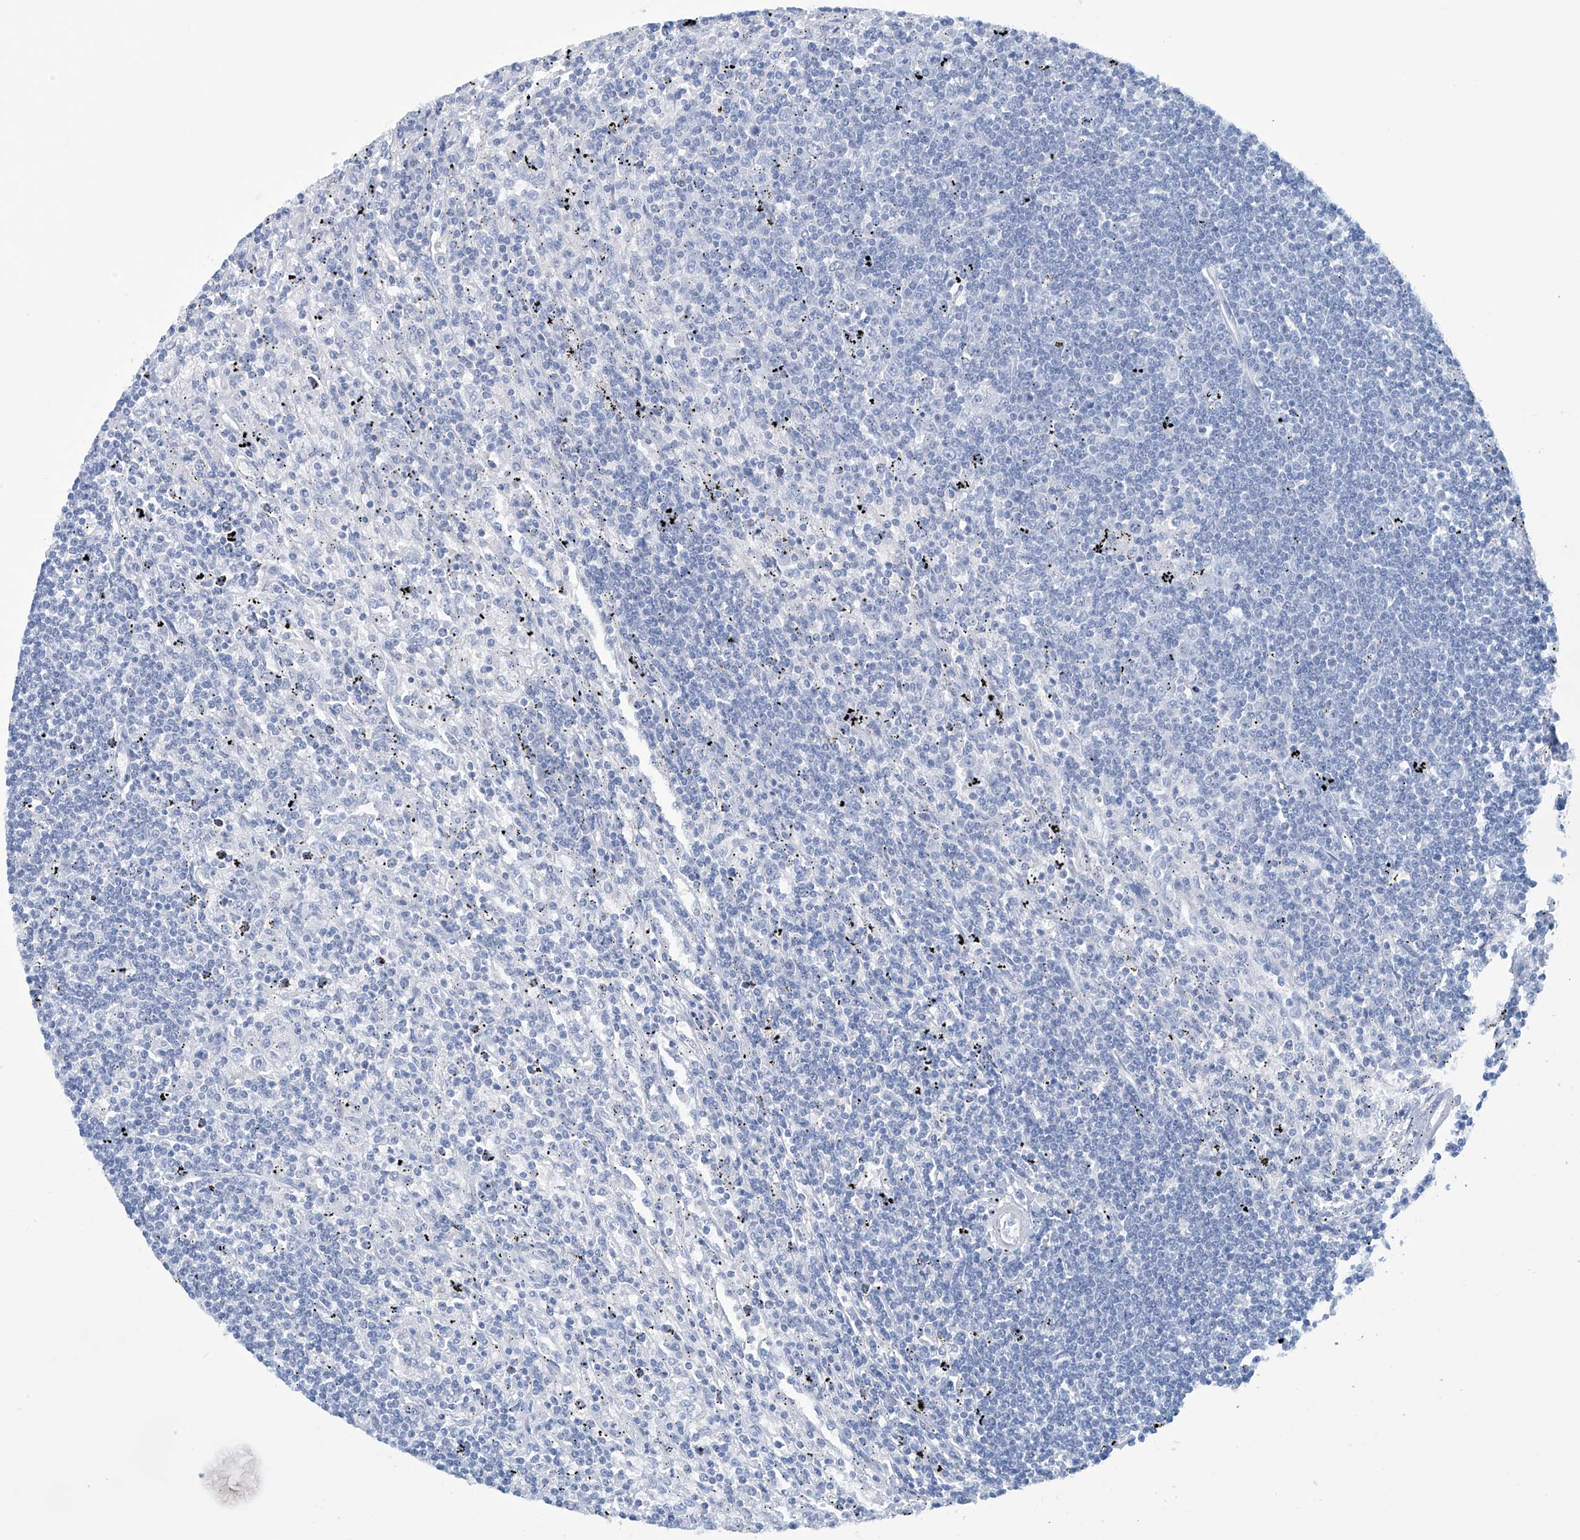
{"staining": {"intensity": "negative", "quantity": "none", "location": "none"}, "tissue": "lymphoma", "cell_type": "Tumor cells", "image_type": "cancer", "snomed": [{"axis": "morphology", "description": "Malignant lymphoma, non-Hodgkin's type, Low grade"}, {"axis": "topography", "description": "Spleen"}], "caption": "Low-grade malignant lymphoma, non-Hodgkin's type stained for a protein using immunohistochemistry demonstrates no staining tumor cells.", "gene": "DSP", "patient": {"sex": "male", "age": 76}}